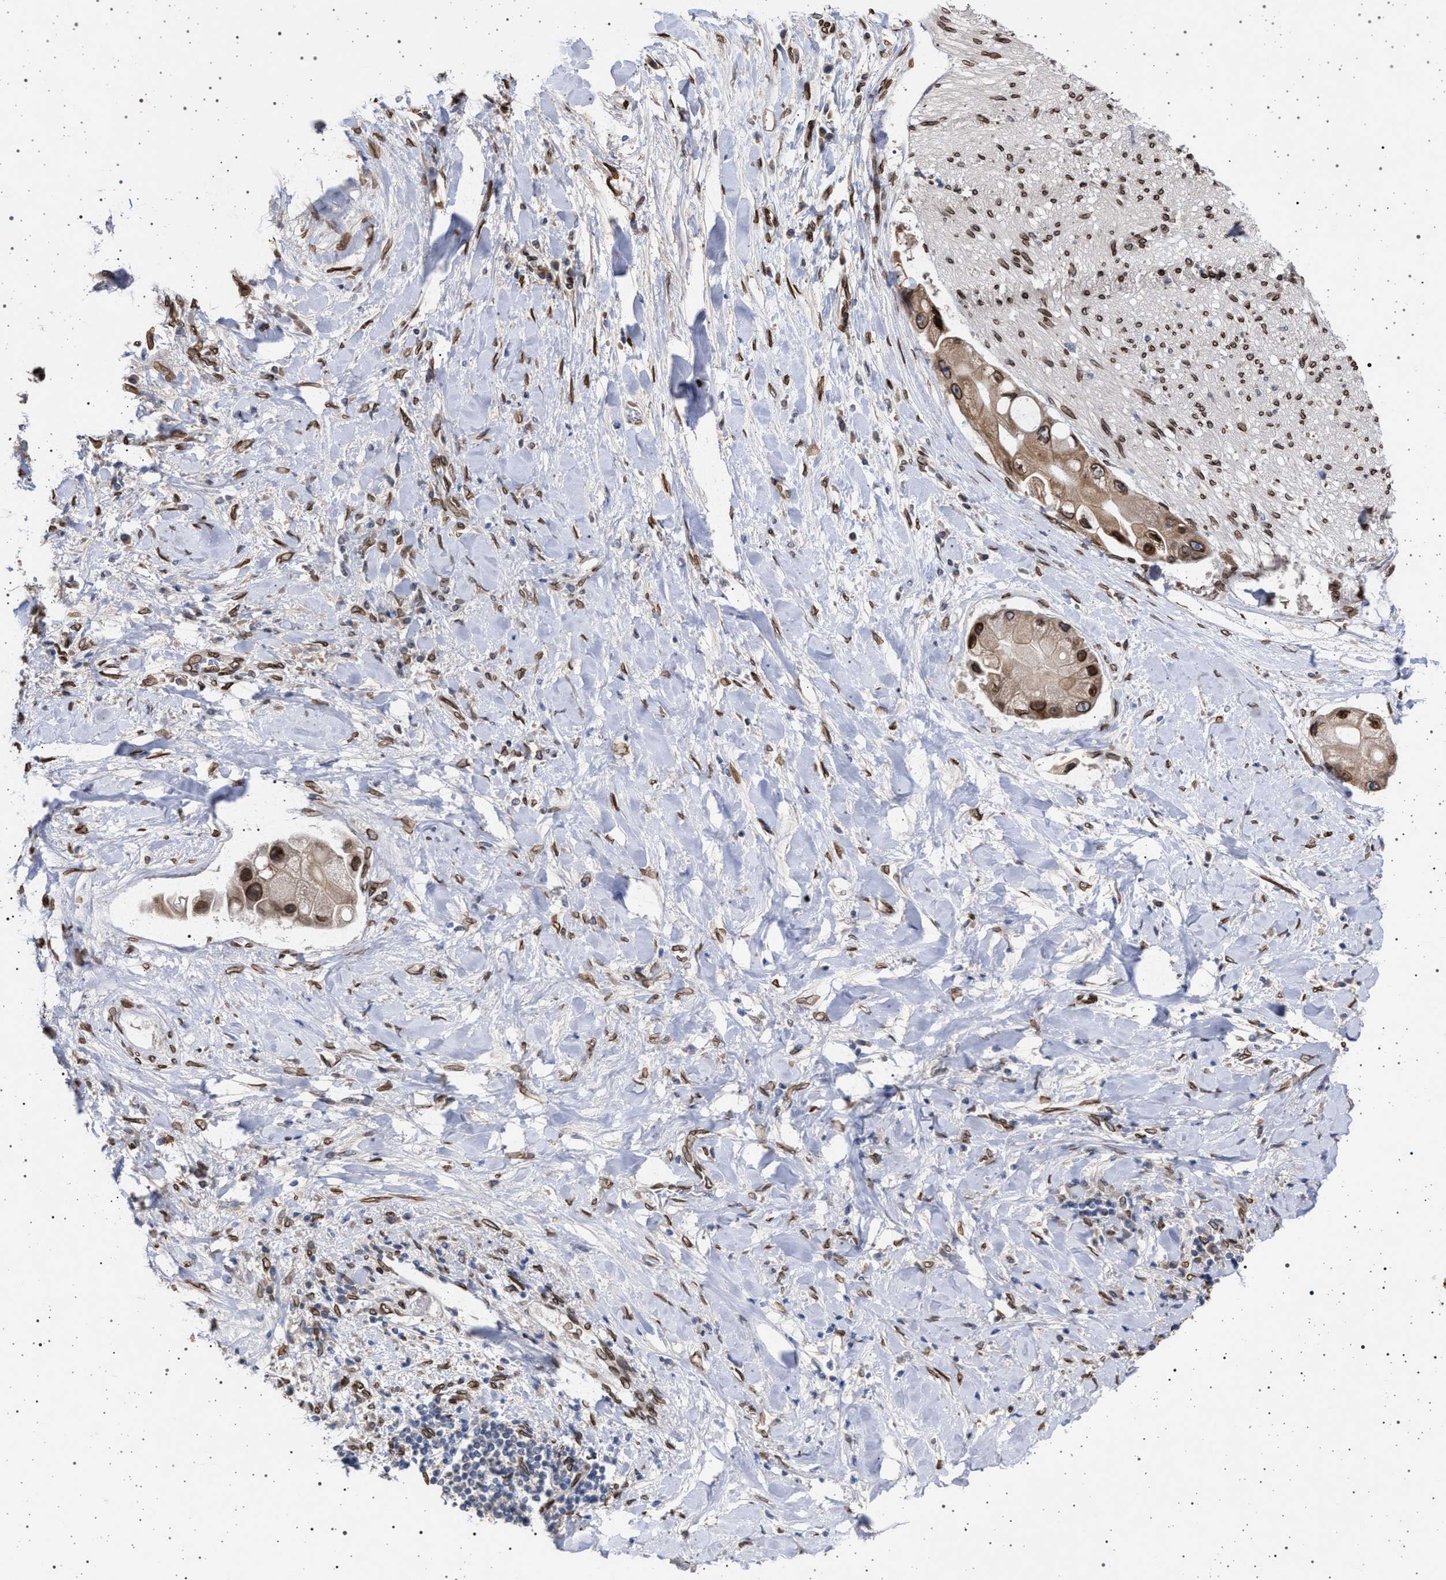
{"staining": {"intensity": "strong", "quantity": ">75%", "location": "cytoplasmic/membranous,nuclear"}, "tissue": "liver cancer", "cell_type": "Tumor cells", "image_type": "cancer", "snomed": [{"axis": "morphology", "description": "Cholangiocarcinoma"}, {"axis": "topography", "description": "Liver"}], "caption": "High-magnification brightfield microscopy of cholangiocarcinoma (liver) stained with DAB (3,3'-diaminobenzidine) (brown) and counterstained with hematoxylin (blue). tumor cells exhibit strong cytoplasmic/membranous and nuclear expression is seen in approximately>75% of cells.", "gene": "ING2", "patient": {"sex": "male", "age": 50}}